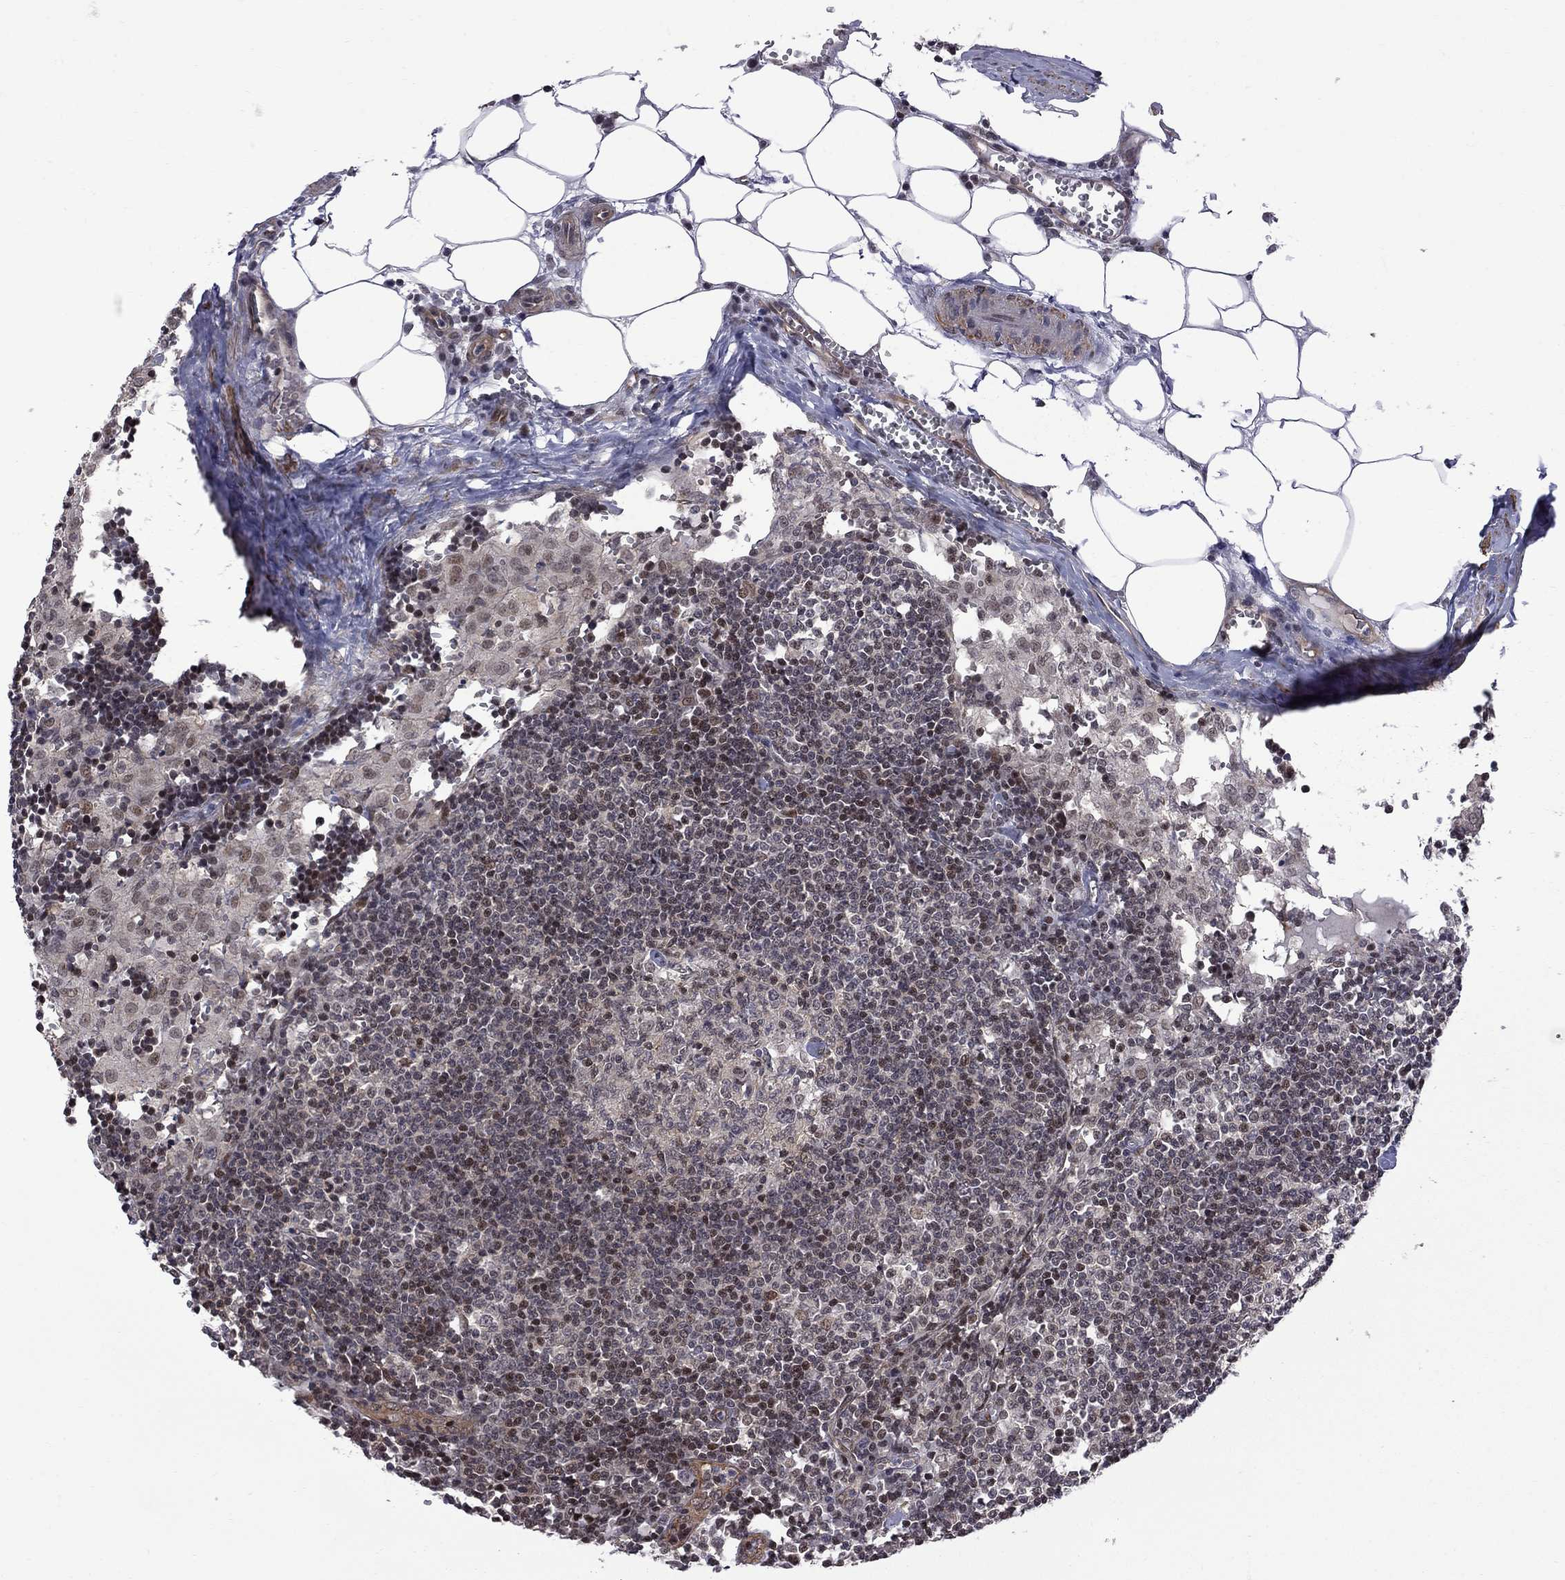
{"staining": {"intensity": "moderate", "quantity": "<25%", "location": "nuclear"}, "tissue": "lymph node", "cell_type": "Germinal center cells", "image_type": "normal", "snomed": [{"axis": "morphology", "description": "Normal tissue, NOS"}, {"axis": "topography", "description": "Lymph node"}], "caption": "Protein staining reveals moderate nuclear staining in approximately <25% of germinal center cells in unremarkable lymph node. Immunohistochemistry stains the protein of interest in brown and the nuclei are stained blue.", "gene": "BRF1", "patient": {"sex": "male", "age": 55}}